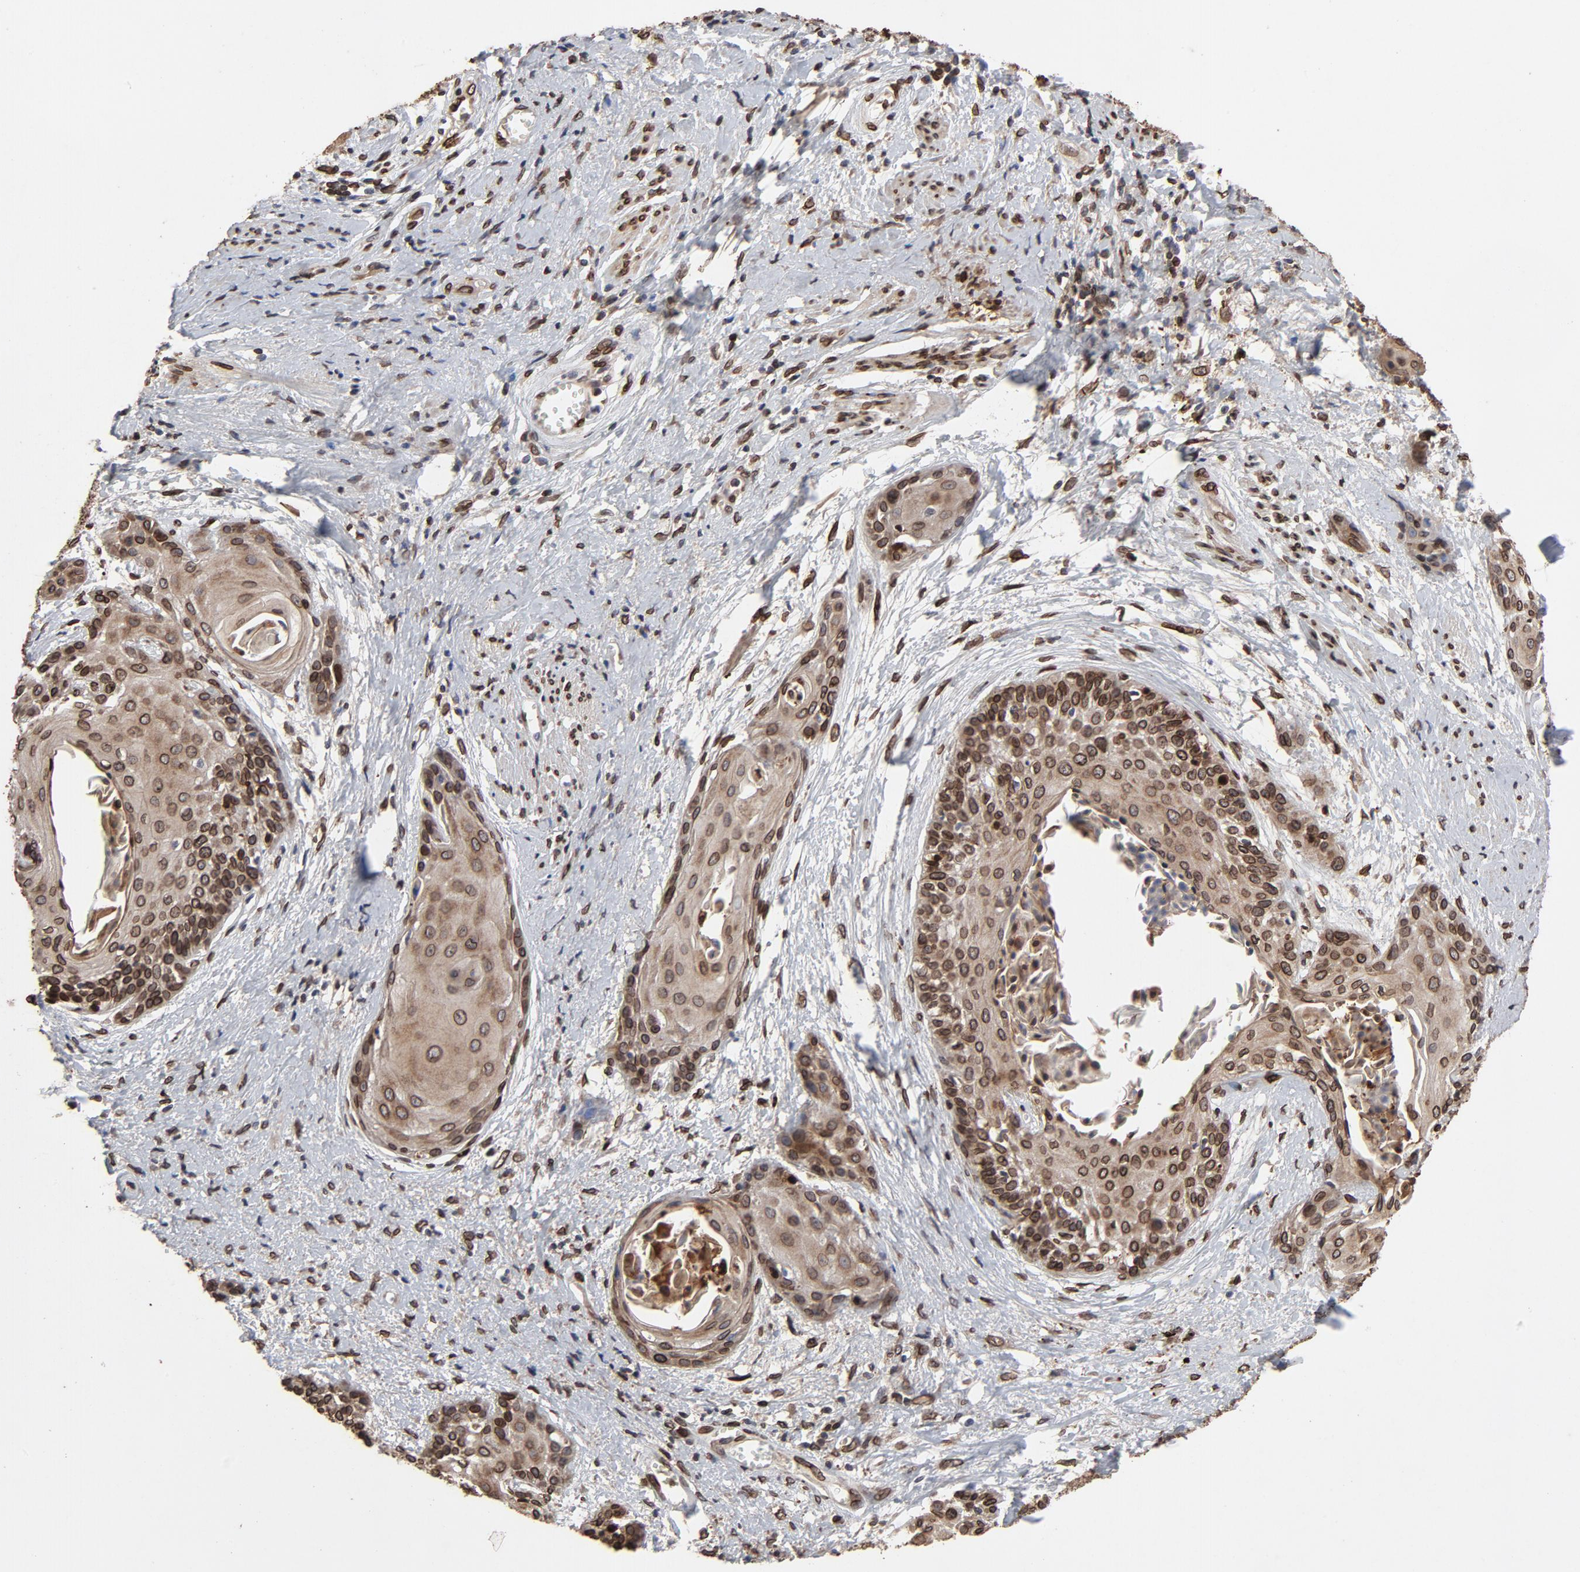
{"staining": {"intensity": "strong", "quantity": ">75%", "location": "cytoplasmic/membranous,nuclear"}, "tissue": "cervical cancer", "cell_type": "Tumor cells", "image_type": "cancer", "snomed": [{"axis": "morphology", "description": "Squamous cell carcinoma, NOS"}, {"axis": "topography", "description": "Cervix"}], "caption": "A brown stain highlights strong cytoplasmic/membranous and nuclear positivity of a protein in cervical squamous cell carcinoma tumor cells. (IHC, brightfield microscopy, high magnification).", "gene": "LMNA", "patient": {"sex": "female", "age": 57}}